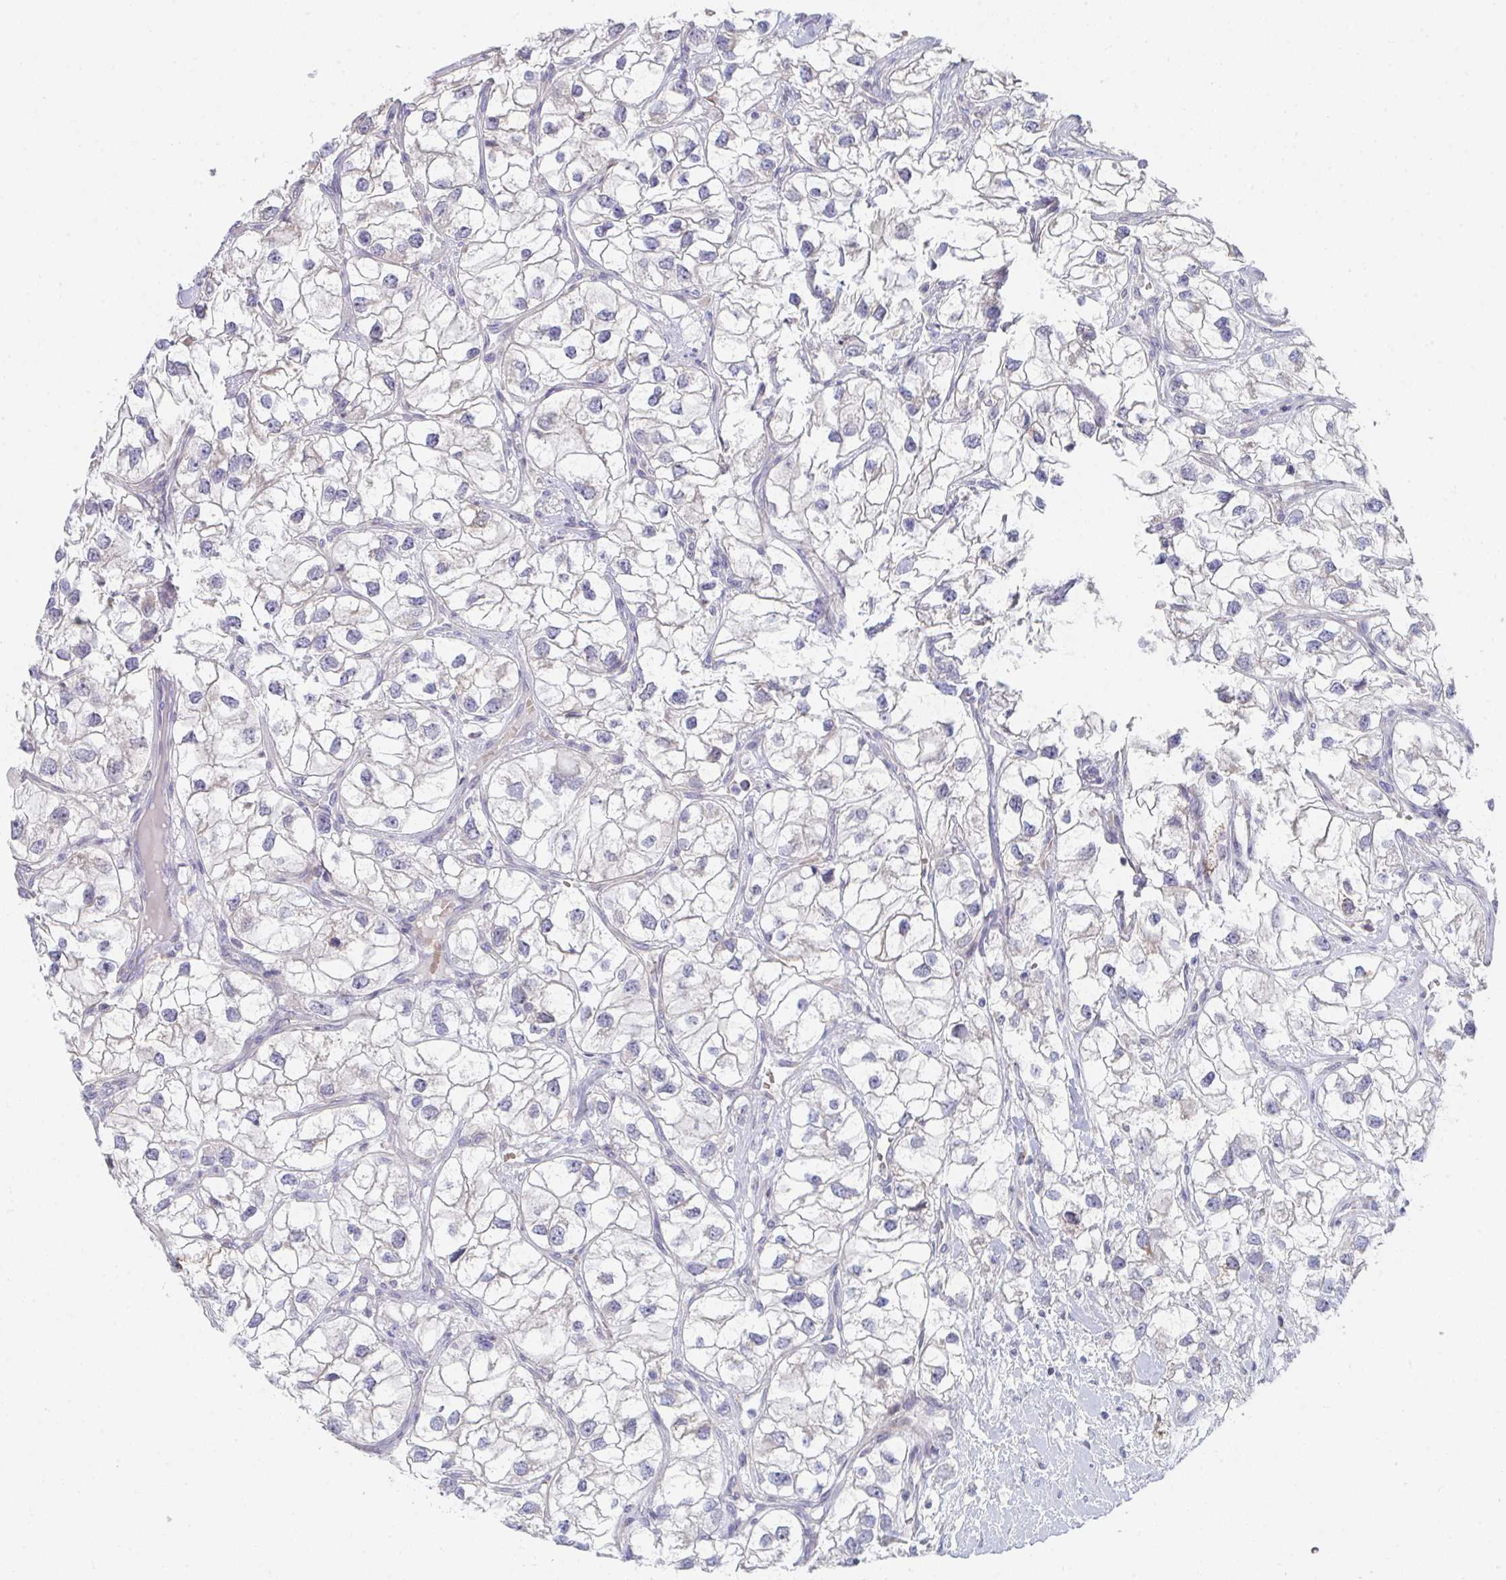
{"staining": {"intensity": "negative", "quantity": "none", "location": "none"}, "tissue": "renal cancer", "cell_type": "Tumor cells", "image_type": "cancer", "snomed": [{"axis": "morphology", "description": "Adenocarcinoma, NOS"}, {"axis": "topography", "description": "Kidney"}], "caption": "Immunohistochemical staining of adenocarcinoma (renal) demonstrates no significant staining in tumor cells.", "gene": "VWDE", "patient": {"sex": "male", "age": 59}}